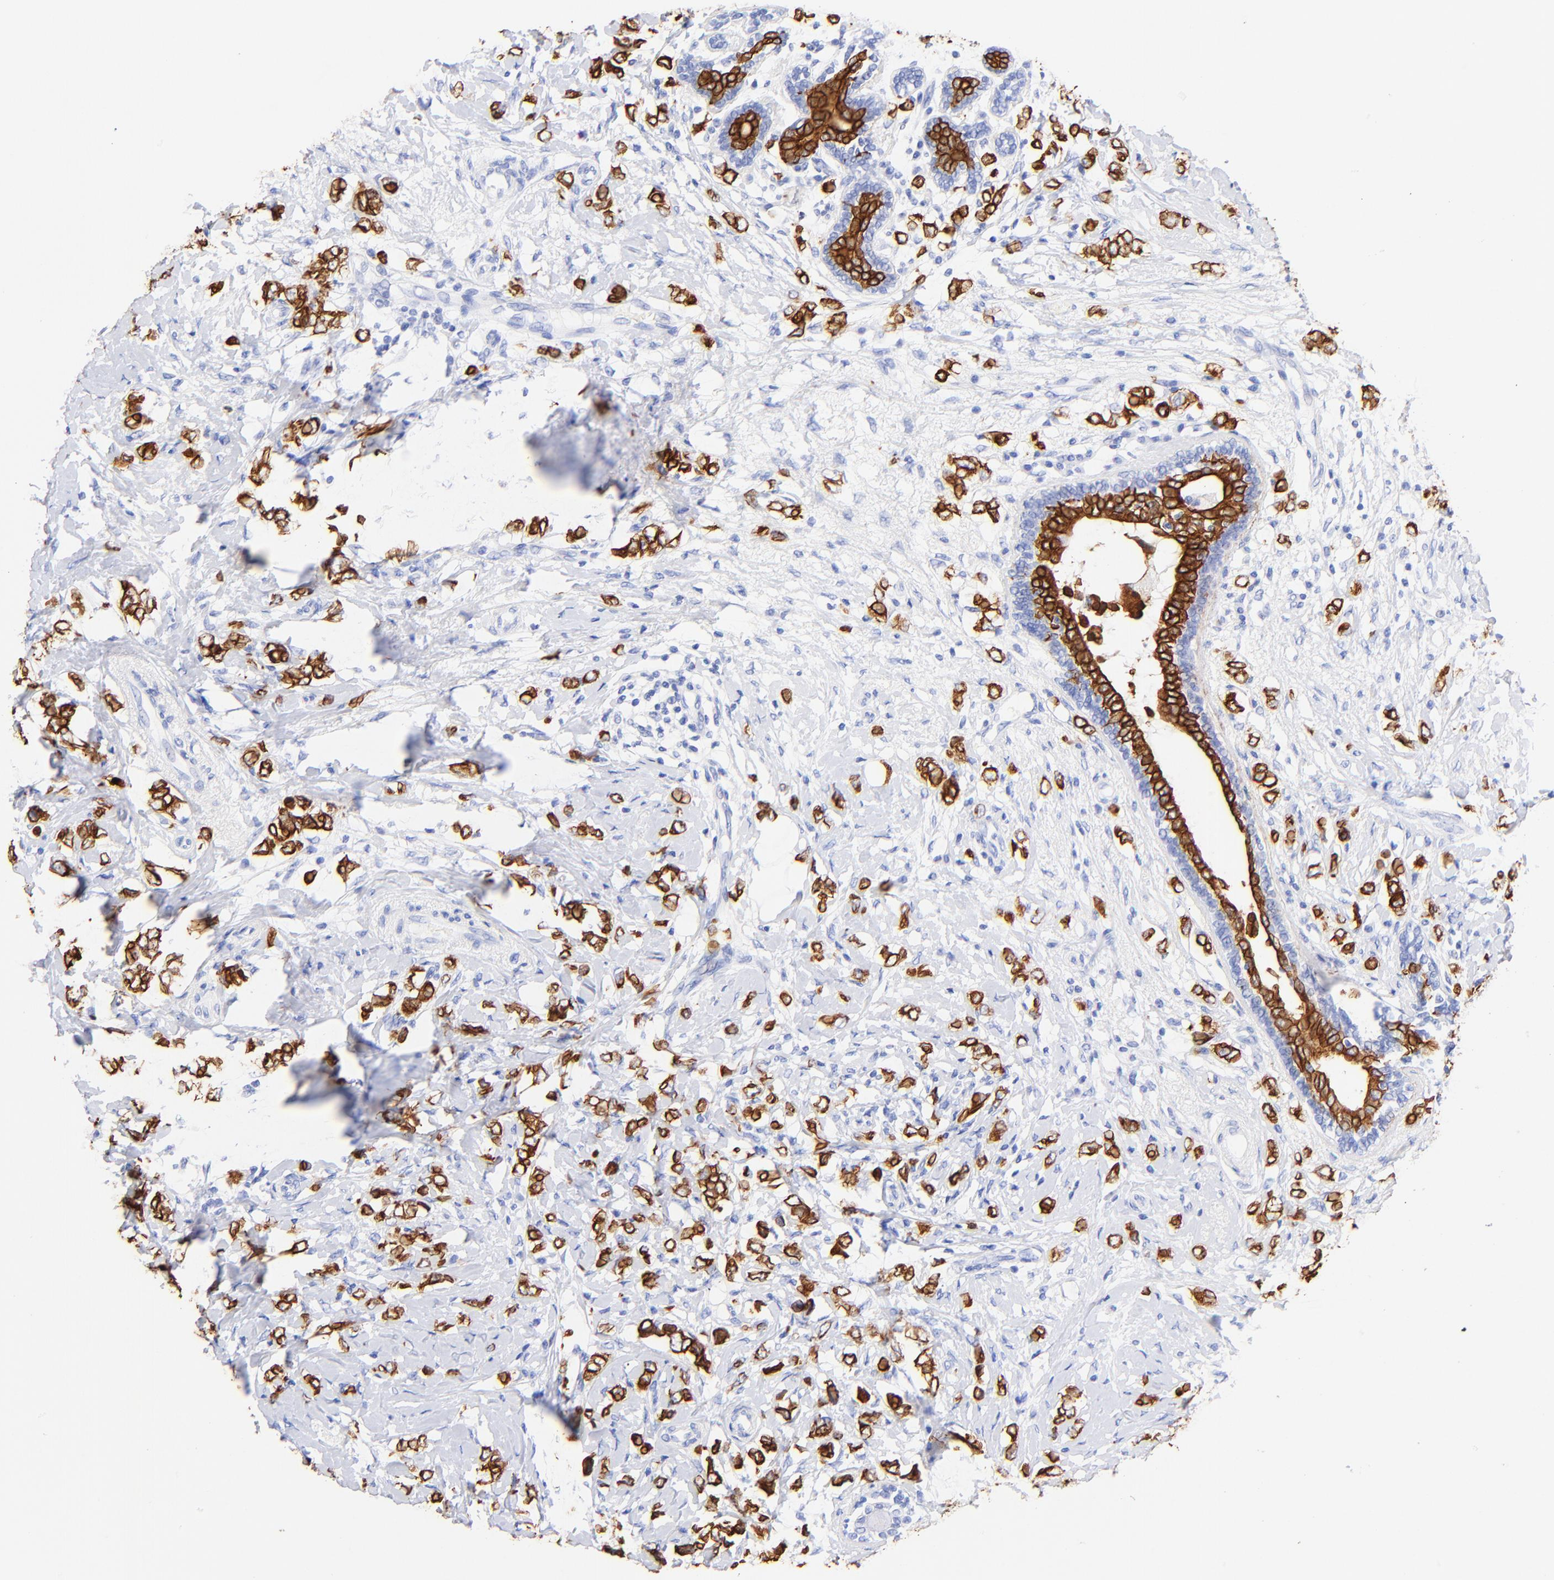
{"staining": {"intensity": "strong", "quantity": ">75%", "location": "cytoplasmic/membranous"}, "tissue": "breast cancer", "cell_type": "Tumor cells", "image_type": "cancer", "snomed": [{"axis": "morphology", "description": "Normal tissue, NOS"}, {"axis": "morphology", "description": "Lobular carcinoma"}, {"axis": "topography", "description": "Breast"}], "caption": "DAB immunohistochemical staining of human breast cancer reveals strong cytoplasmic/membranous protein staining in about >75% of tumor cells. The protein of interest is shown in brown color, while the nuclei are stained blue.", "gene": "KRT19", "patient": {"sex": "female", "age": 47}}